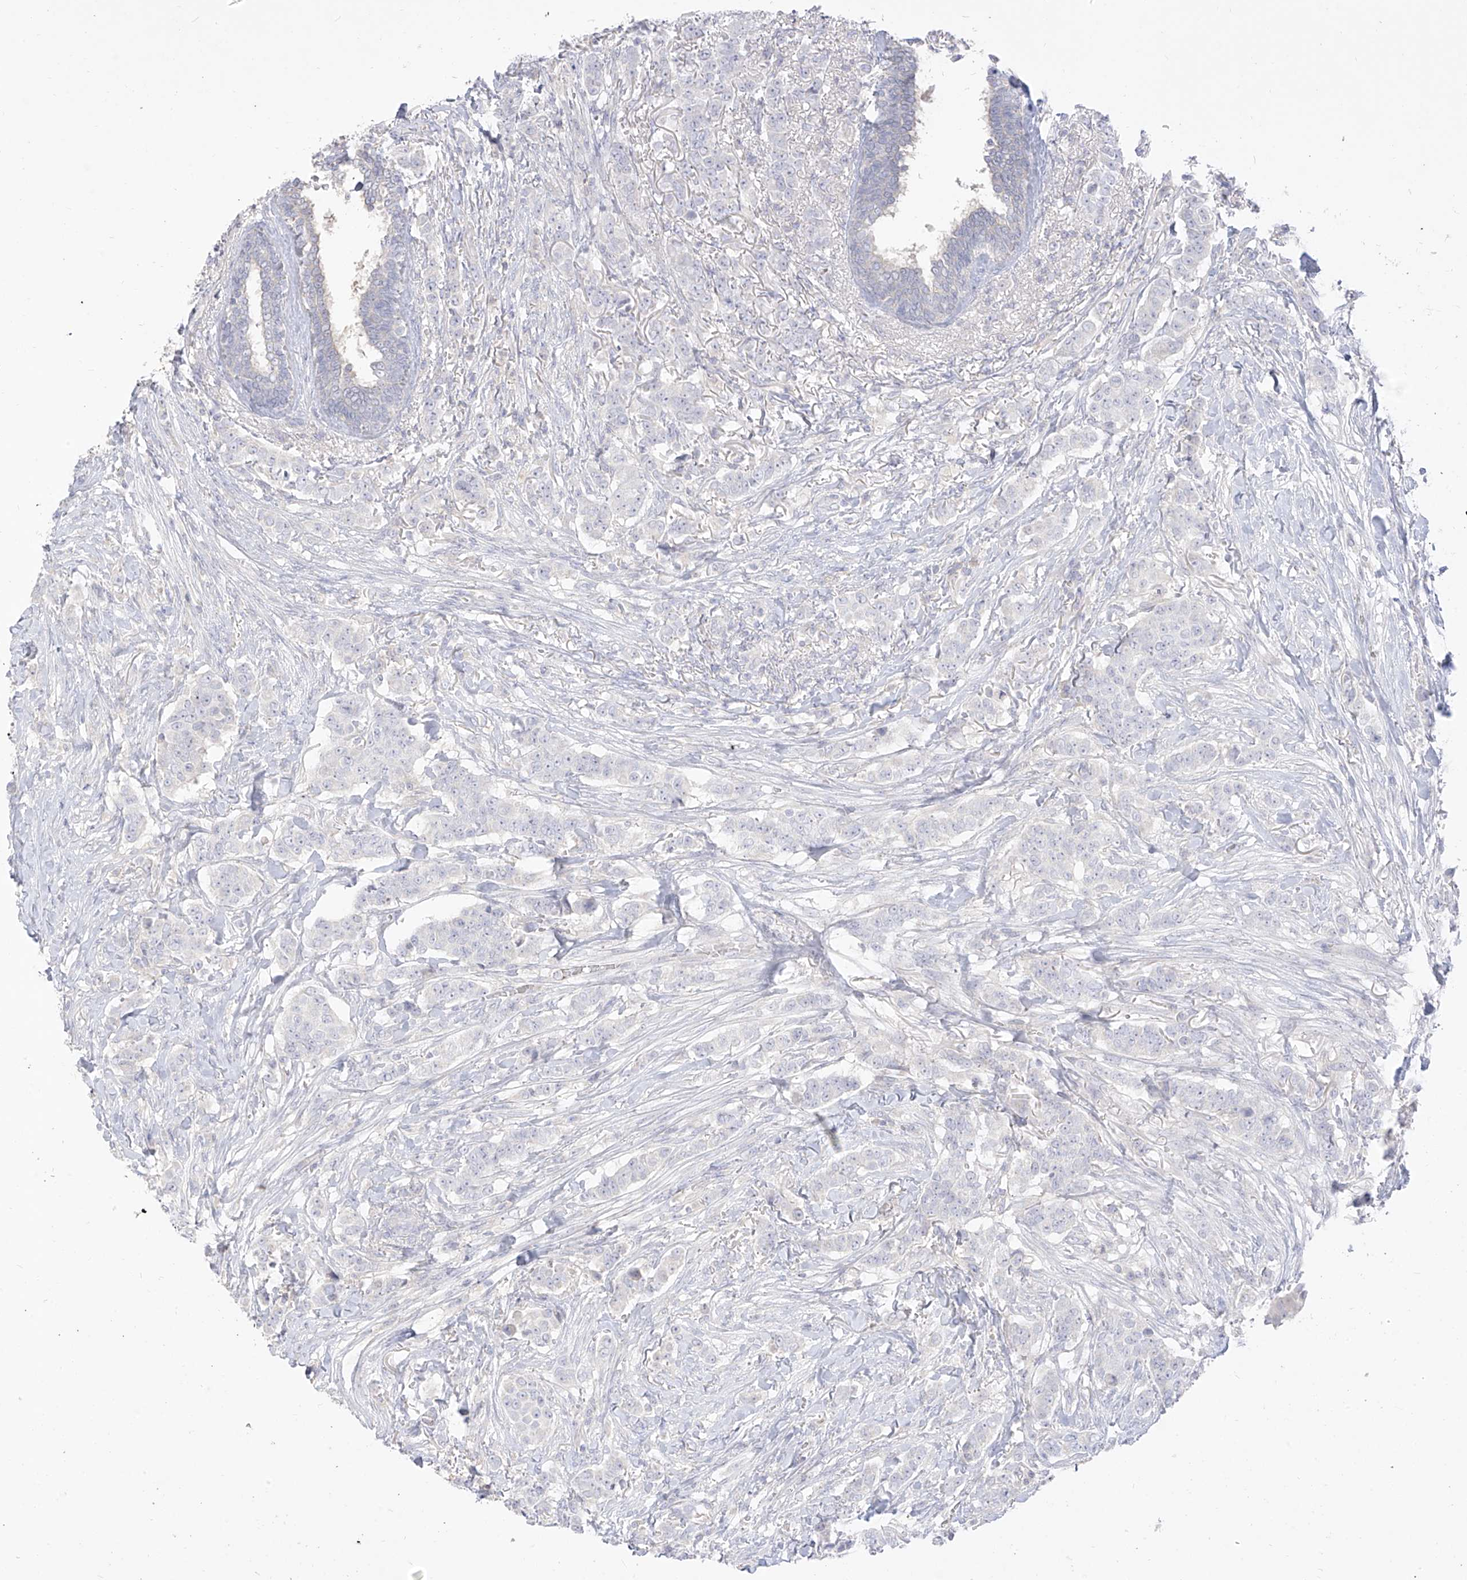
{"staining": {"intensity": "negative", "quantity": "none", "location": "none"}, "tissue": "breast cancer", "cell_type": "Tumor cells", "image_type": "cancer", "snomed": [{"axis": "morphology", "description": "Duct carcinoma"}, {"axis": "topography", "description": "Breast"}], "caption": "Immunohistochemistry photomicrograph of neoplastic tissue: intraductal carcinoma (breast) stained with DAB (3,3'-diaminobenzidine) demonstrates no significant protein positivity in tumor cells.", "gene": "ARHGEF40", "patient": {"sex": "female", "age": 40}}